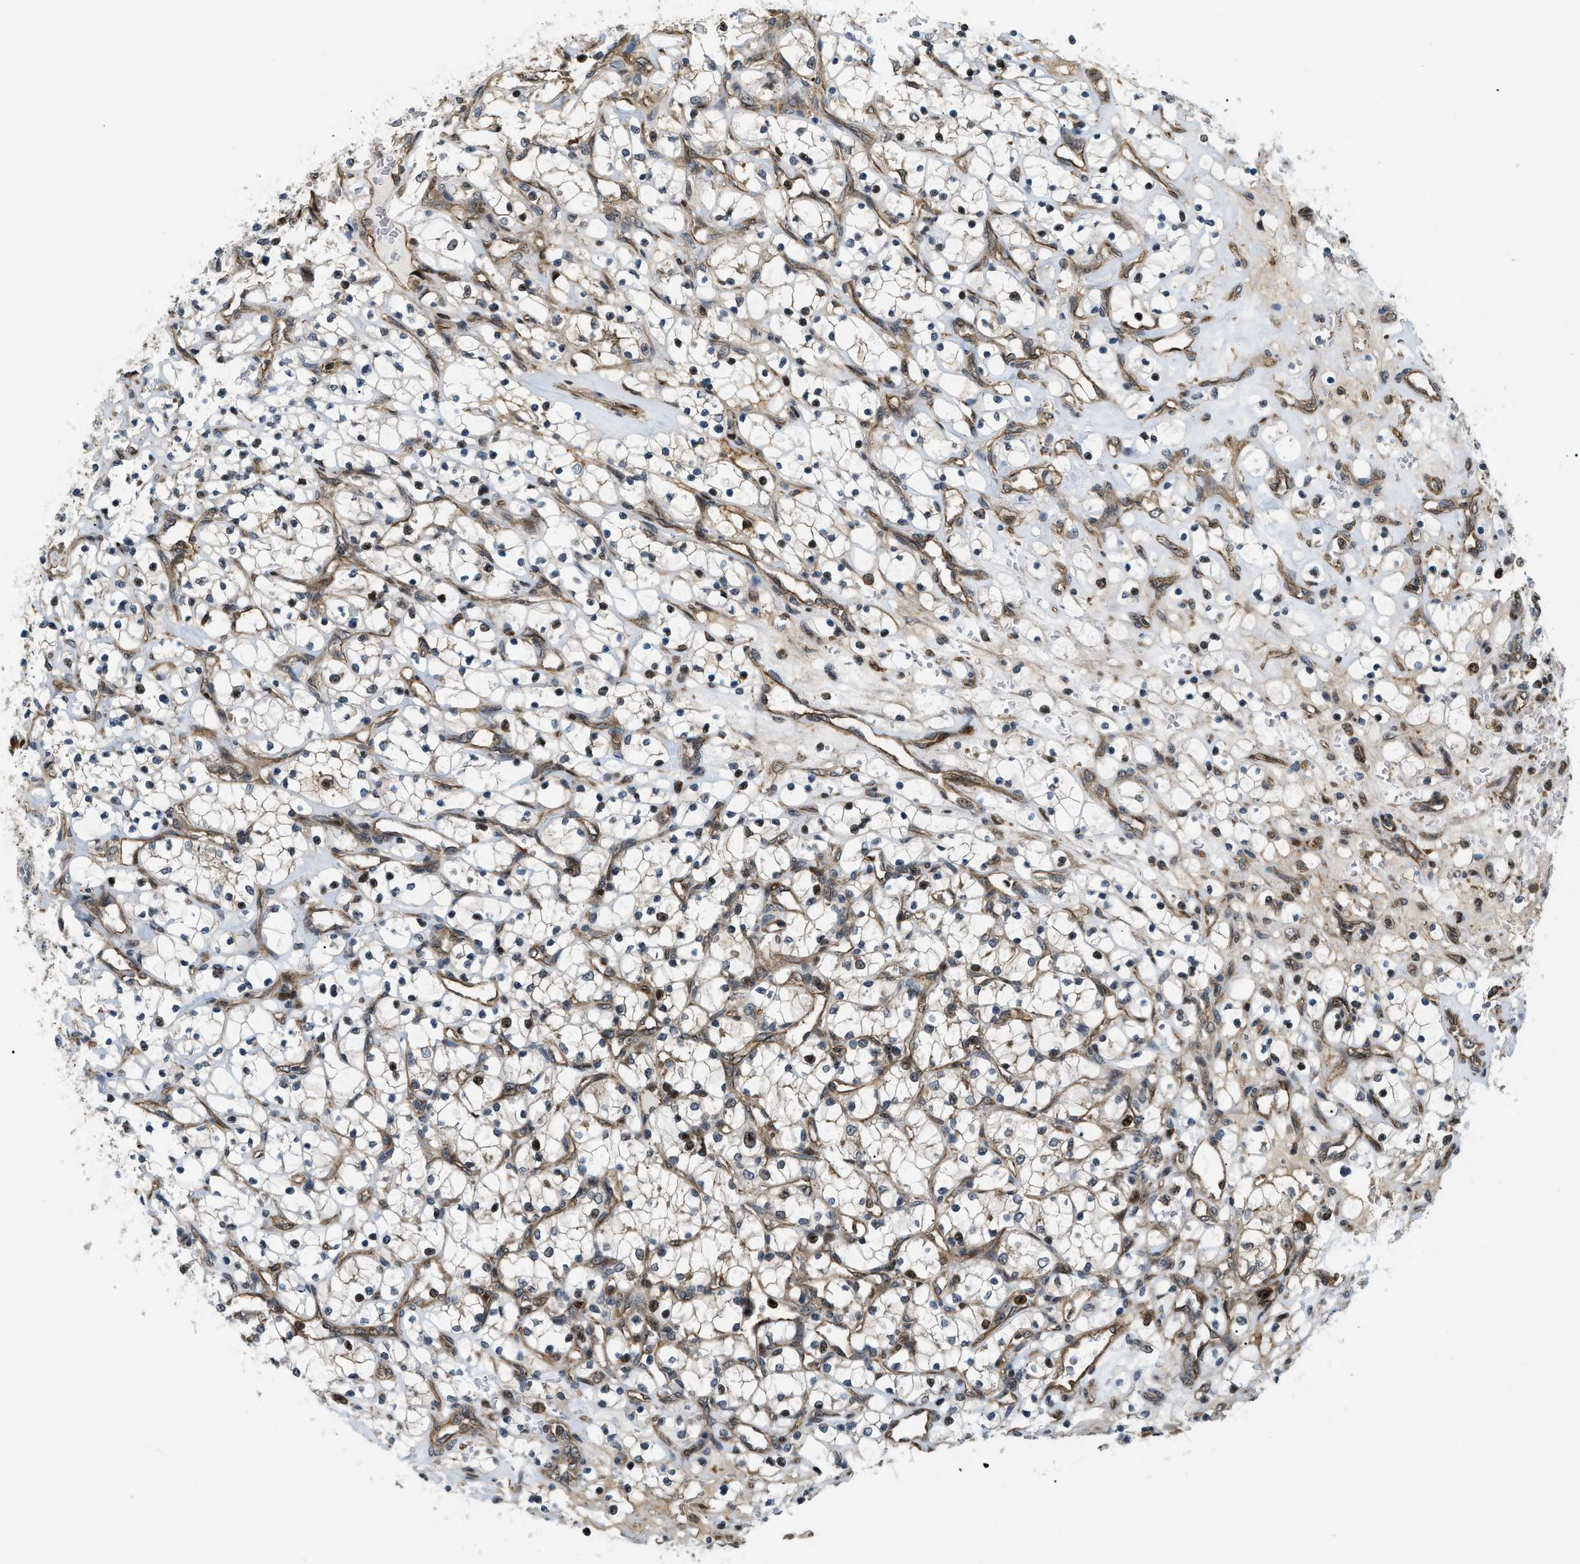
{"staining": {"intensity": "negative", "quantity": "none", "location": "none"}, "tissue": "renal cancer", "cell_type": "Tumor cells", "image_type": "cancer", "snomed": [{"axis": "morphology", "description": "Adenocarcinoma, NOS"}, {"axis": "topography", "description": "Kidney"}], "caption": "DAB immunohistochemical staining of renal cancer (adenocarcinoma) demonstrates no significant expression in tumor cells. (Immunohistochemistry, brightfield microscopy, high magnification).", "gene": "LTA4H", "patient": {"sex": "female", "age": 69}}